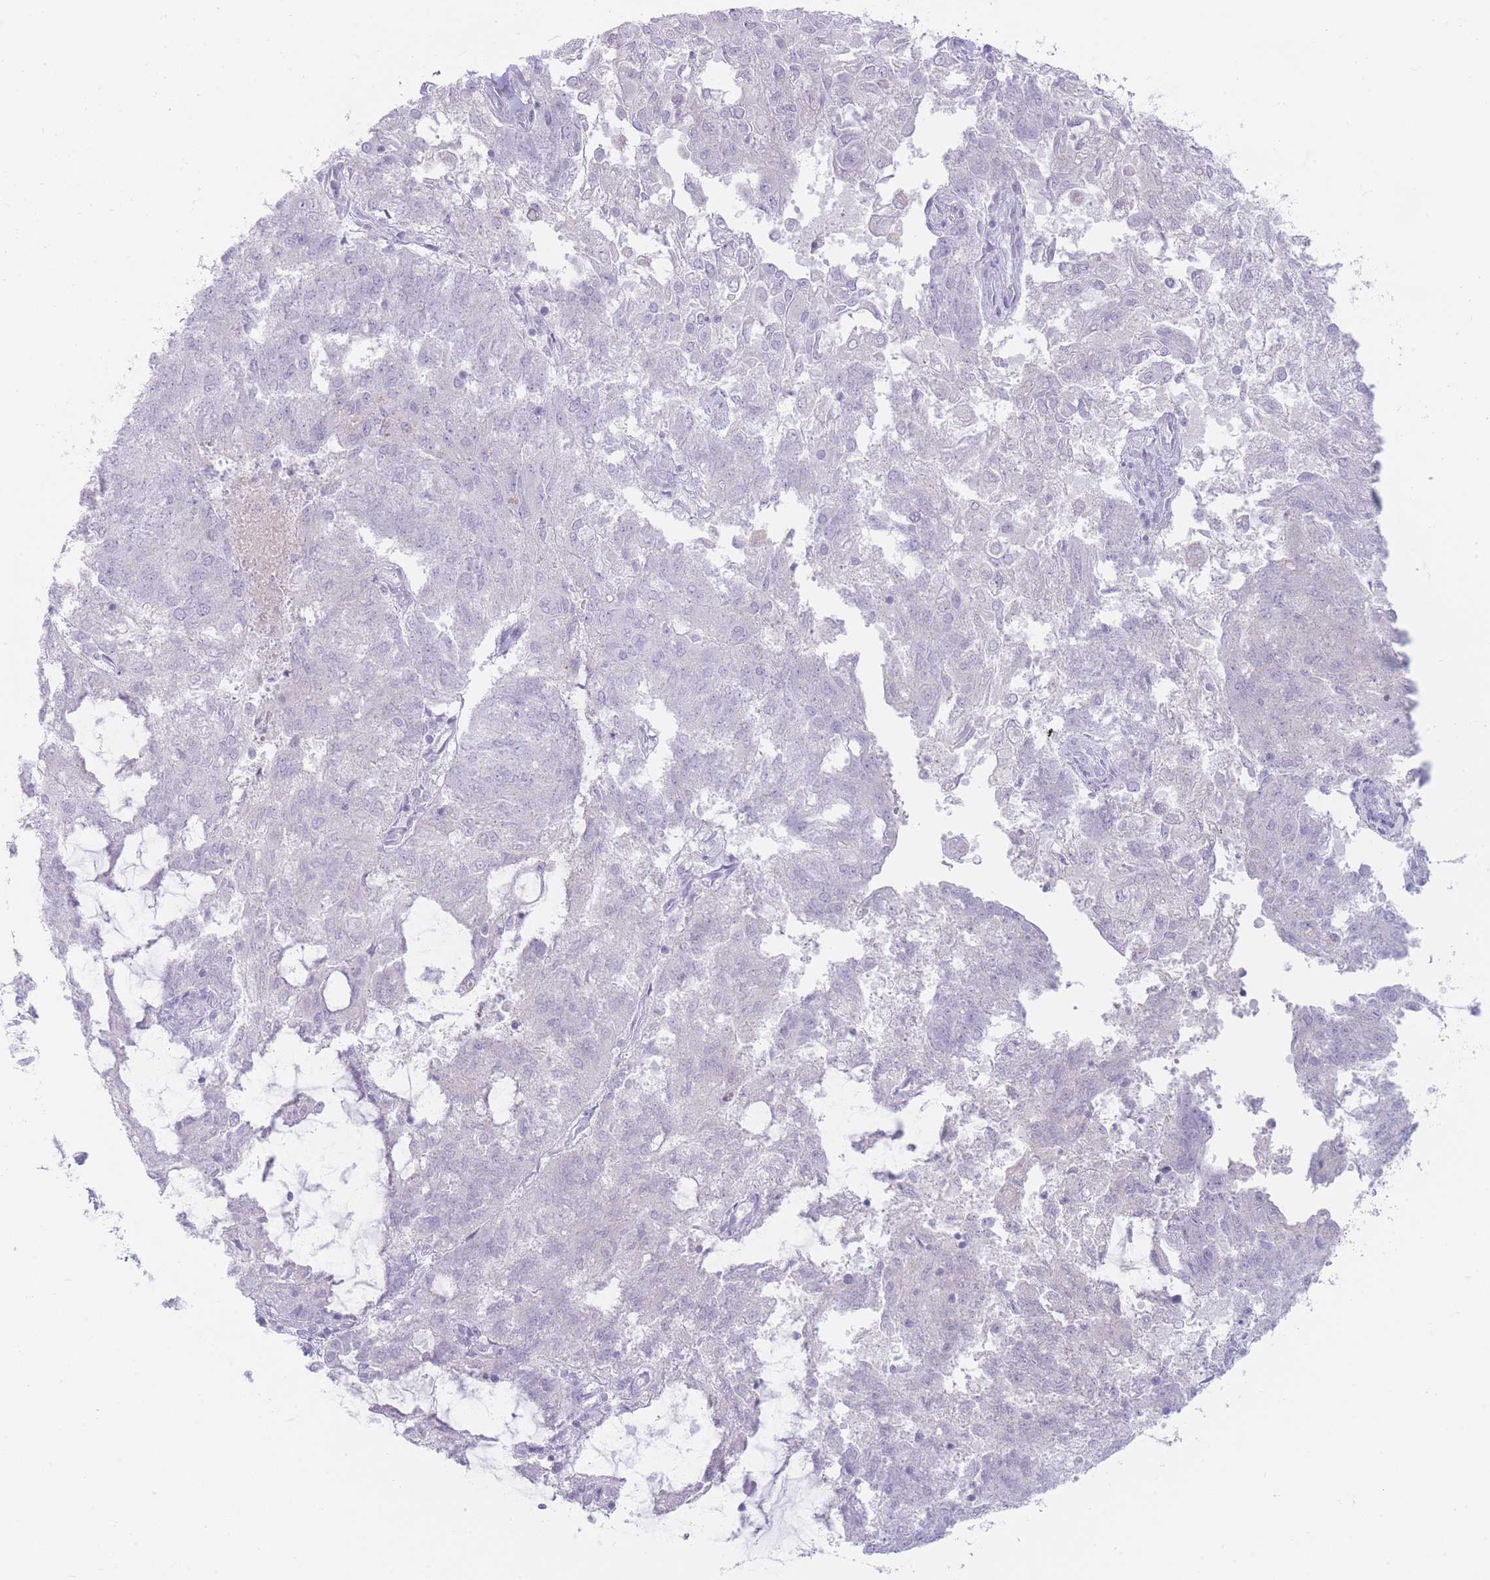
{"staining": {"intensity": "negative", "quantity": "none", "location": "none"}, "tissue": "endometrial cancer", "cell_type": "Tumor cells", "image_type": "cancer", "snomed": [{"axis": "morphology", "description": "Adenocarcinoma, NOS"}, {"axis": "topography", "description": "Endometrium"}], "caption": "Immunohistochemical staining of endometrial adenocarcinoma shows no significant expression in tumor cells.", "gene": "IFNA6", "patient": {"sex": "female", "age": 82}}